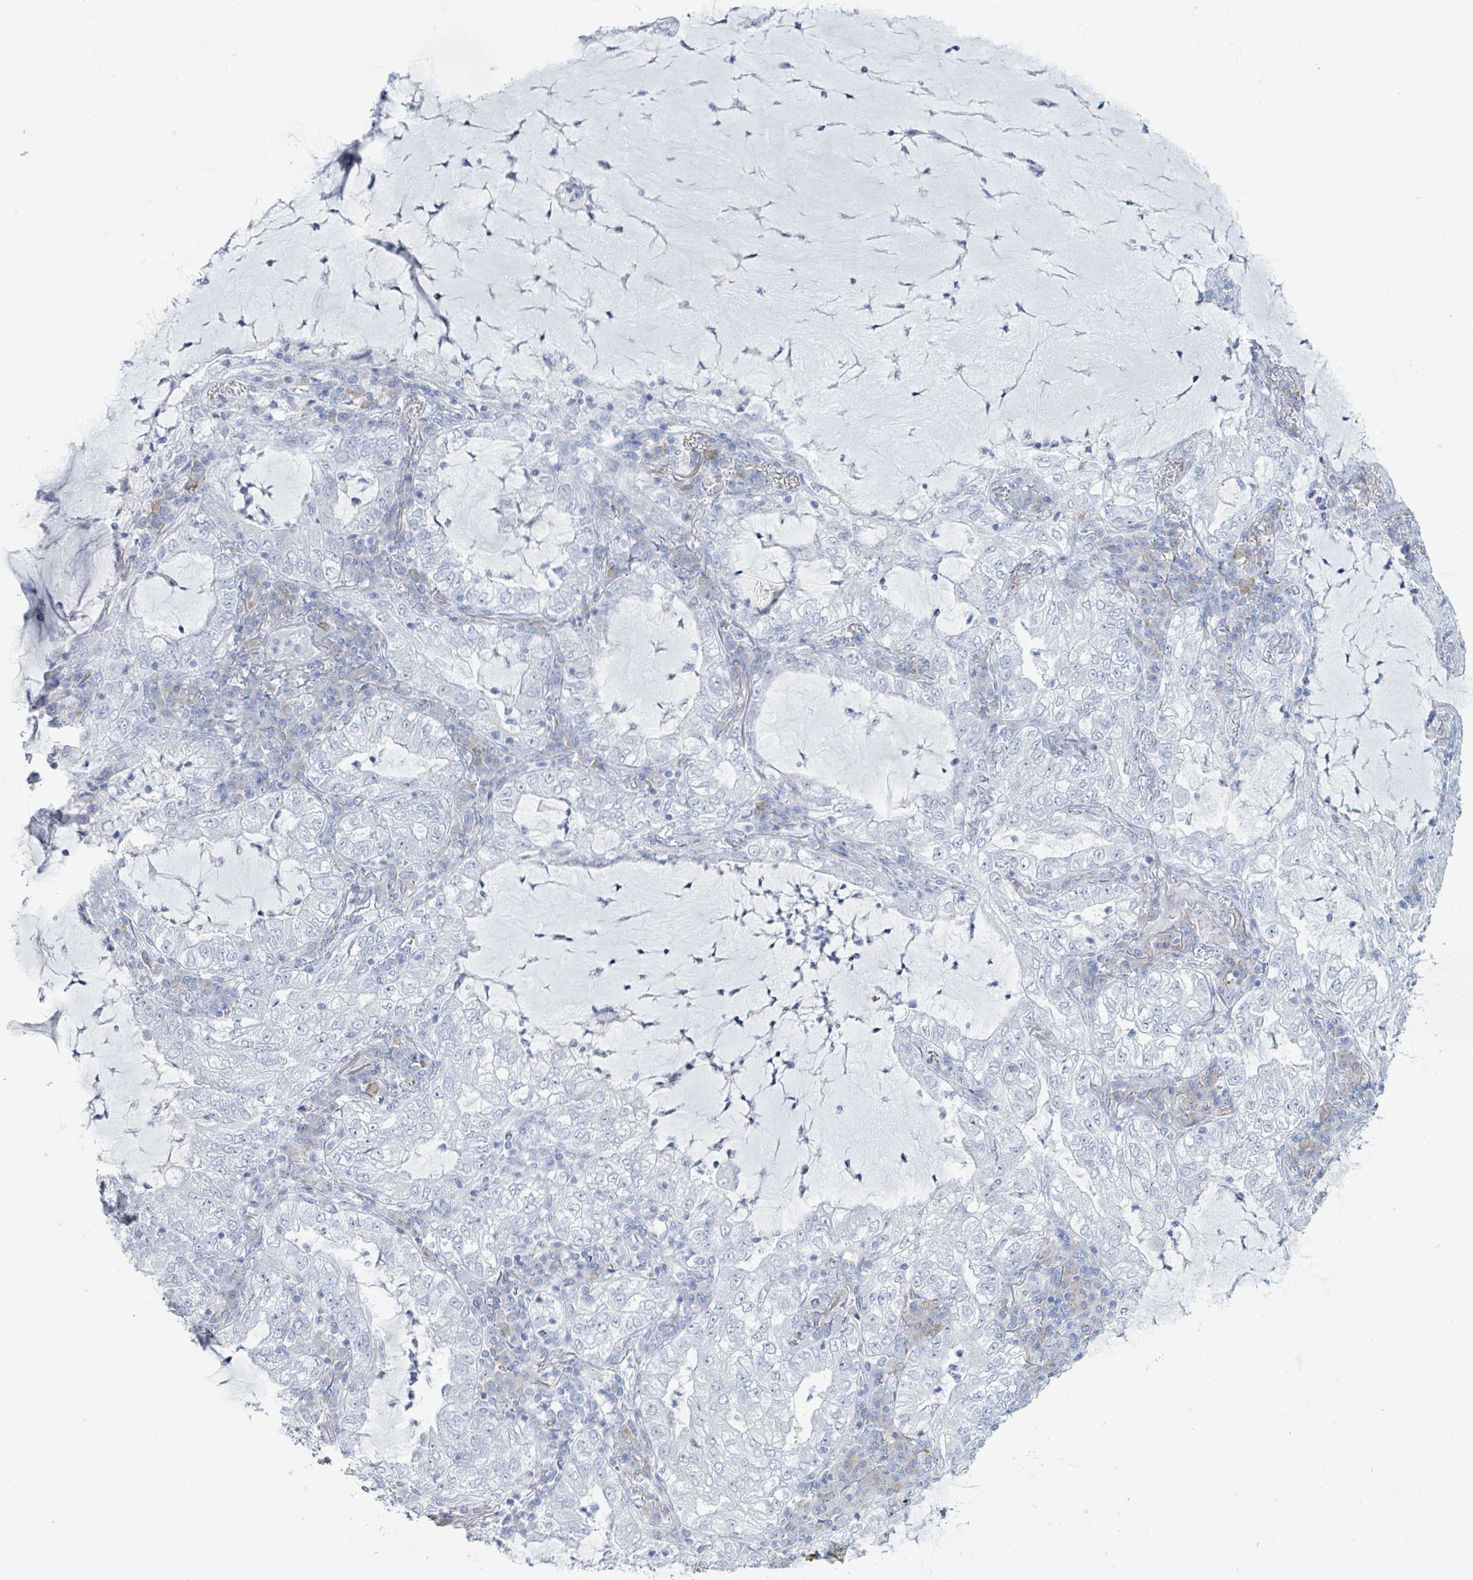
{"staining": {"intensity": "negative", "quantity": "none", "location": "none"}, "tissue": "lung cancer", "cell_type": "Tumor cells", "image_type": "cancer", "snomed": [{"axis": "morphology", "description": "Adenocarcinoma, NOS"}, {"axis": "topography", "description": "Lung"}], "caption": "This micrograph is of lung cancer stained with immunohistochemistry (IHC) to label a protein in brown with the nuclei are counter-stained blue. There is no positivity in tumor cells.", "gene": "PGA3", "patient": {"sex": "female", "age": 73}}